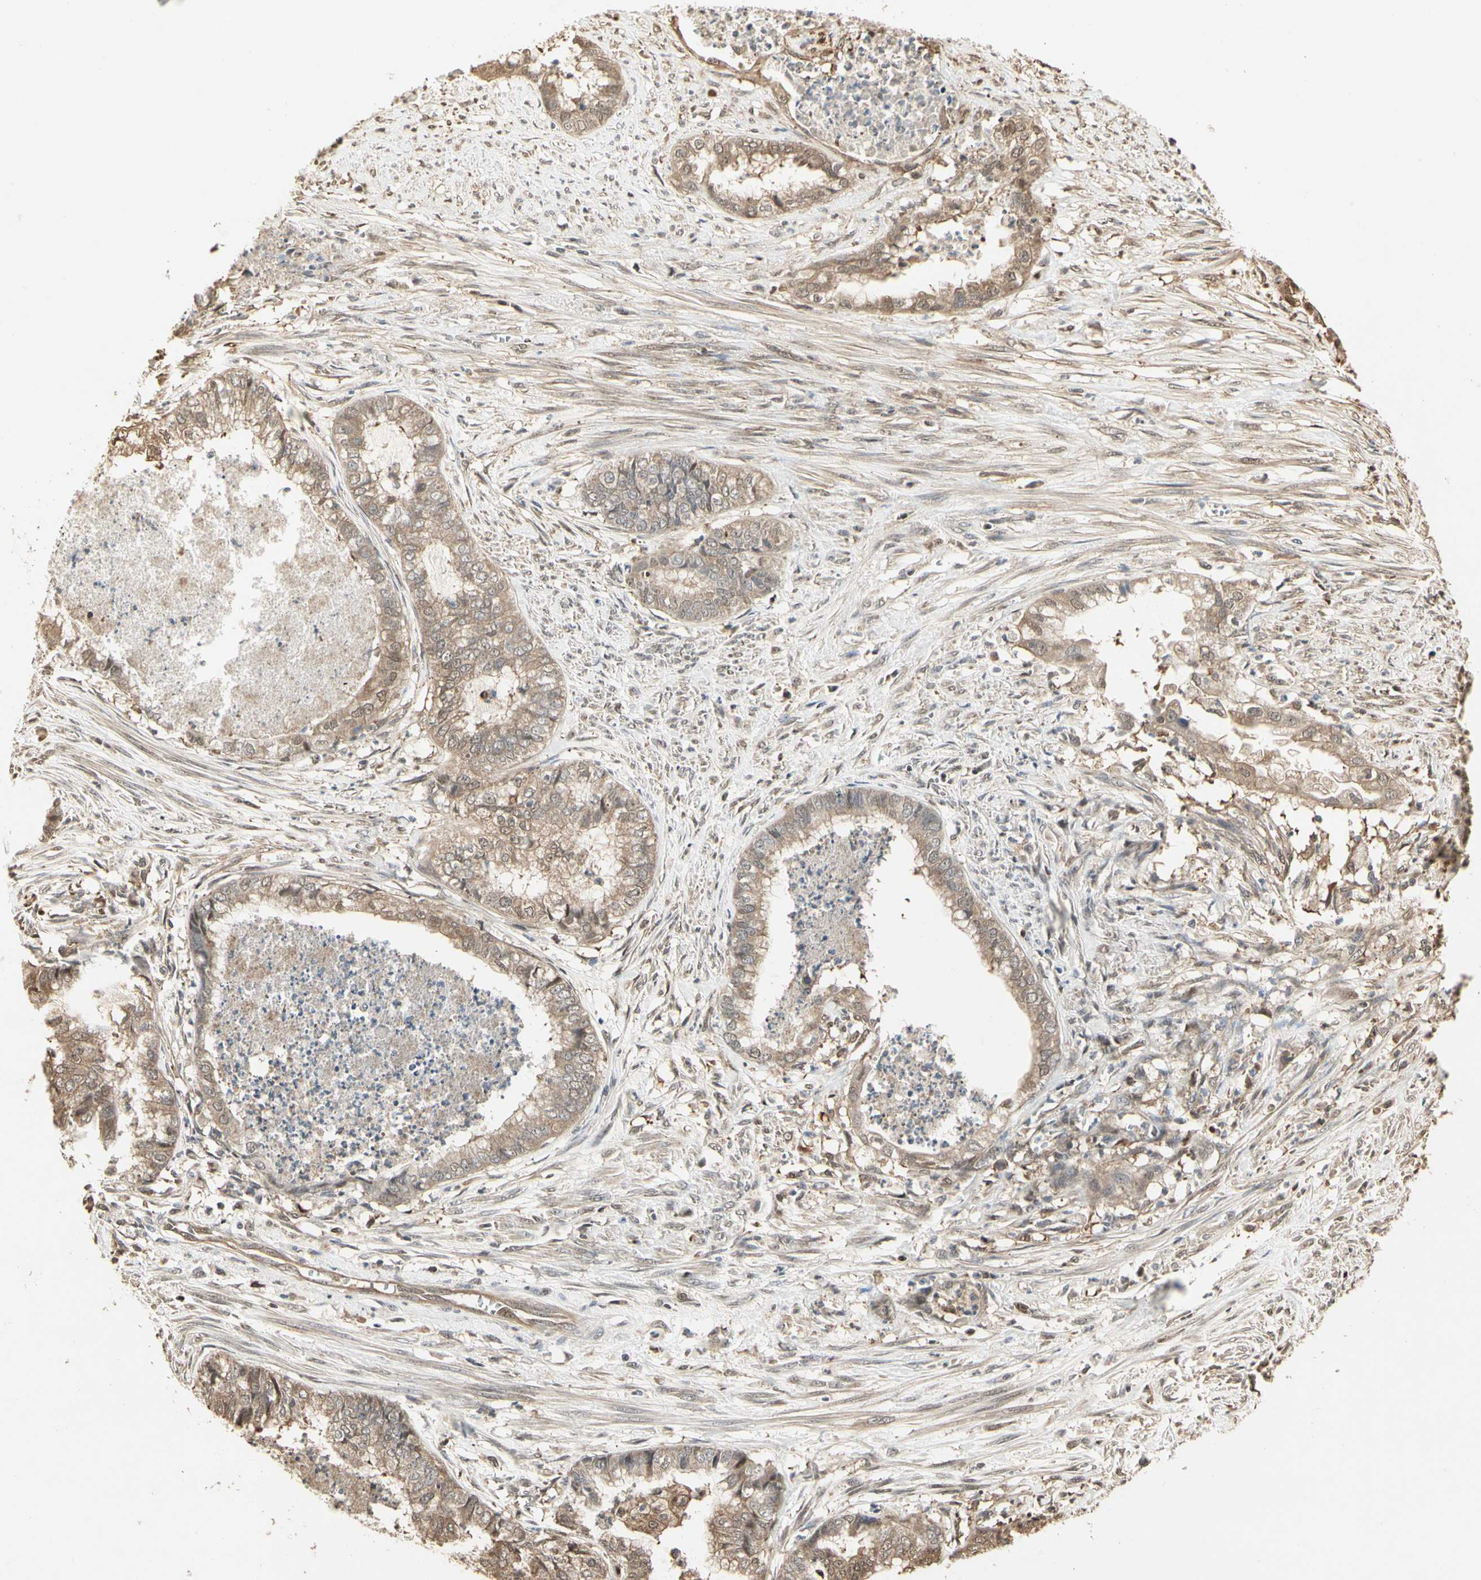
{"staining": {"intensity": "moderate", "quantity": ">75%", "location": "cytoplasmic/membranous"}, "tissue": "endometrial cancer", "cell_type": "Tumor cells", "image_type": "cancer", "snomed": [{"axis": "morphology", "description": "Necrosis, NOS"}, {"axis": "morphology", "description": "Adenocarcinoma, NOS"}, {"axis": "topography", "description": "Endometrium"}], "caption": "High-power microscopy captured an immunohistochemistry (IHC) micrograph of adenocarcinoma (endometrial), revealing moderate cytoplasmic/membranous expression in approximately >75% of tumor cells.", "gene": "DRG2", "patient": {"sex": "female", "age": 79}}